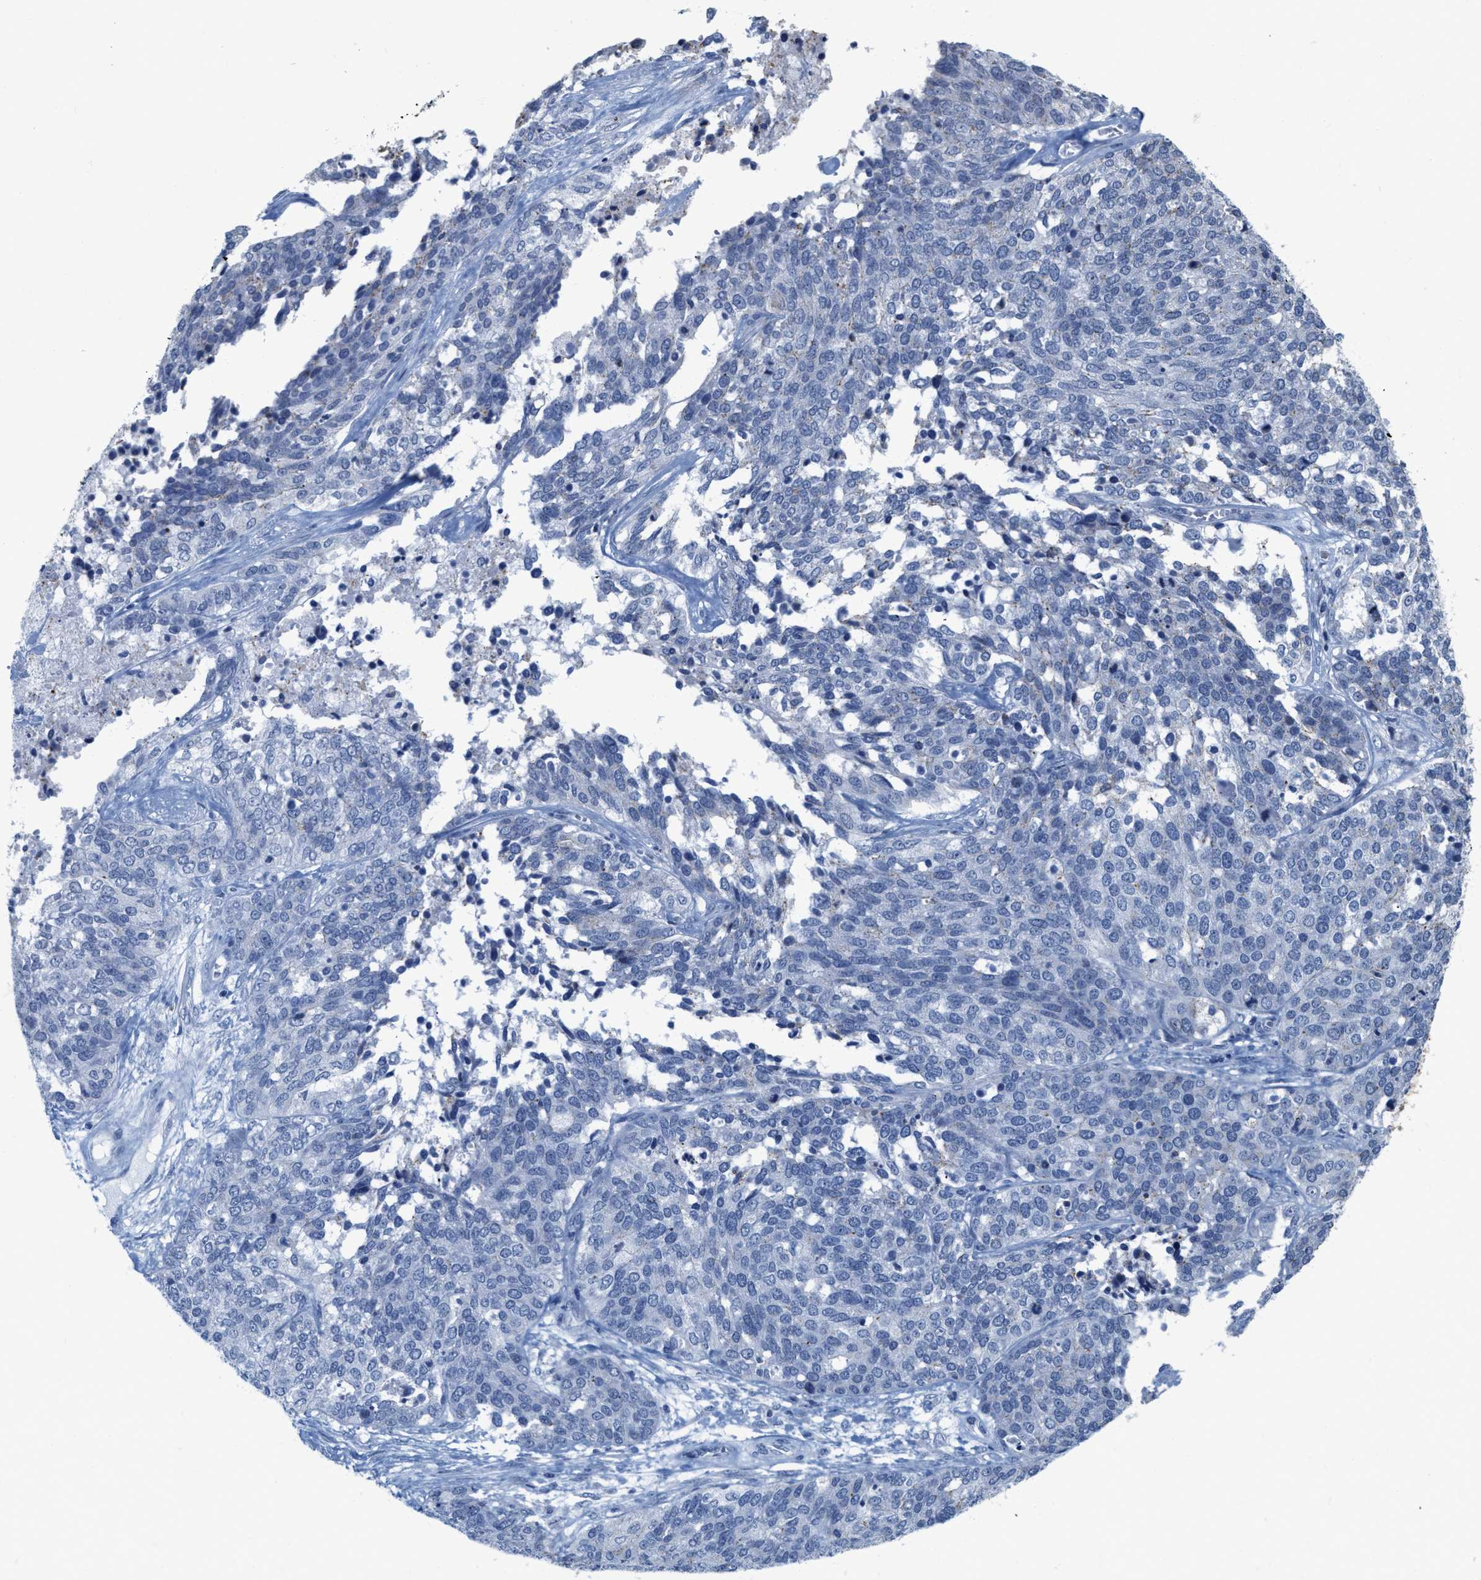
{"staining": {"intensity": "negative", "quantity": "none", "location": "none"}, "tissue": "ovarian cancer", "cell_type": "Tumor cells", "image_type": "cancer", "snomed": [{"axis": "morphology", "description": "Cystadenocarcinoma, serous, NOS"}, {"axis": "topography", "description": "Ovary"}], "caption": "High magnification brightfield microscopy of ovarian serous cystadenocarcinoma stained with DAB (brown) and counterstained with hematoxylin (blue): tumor cells show no significant staining.", "gene": "CRYM", "patient": {"sex": "female", "age": 44}}